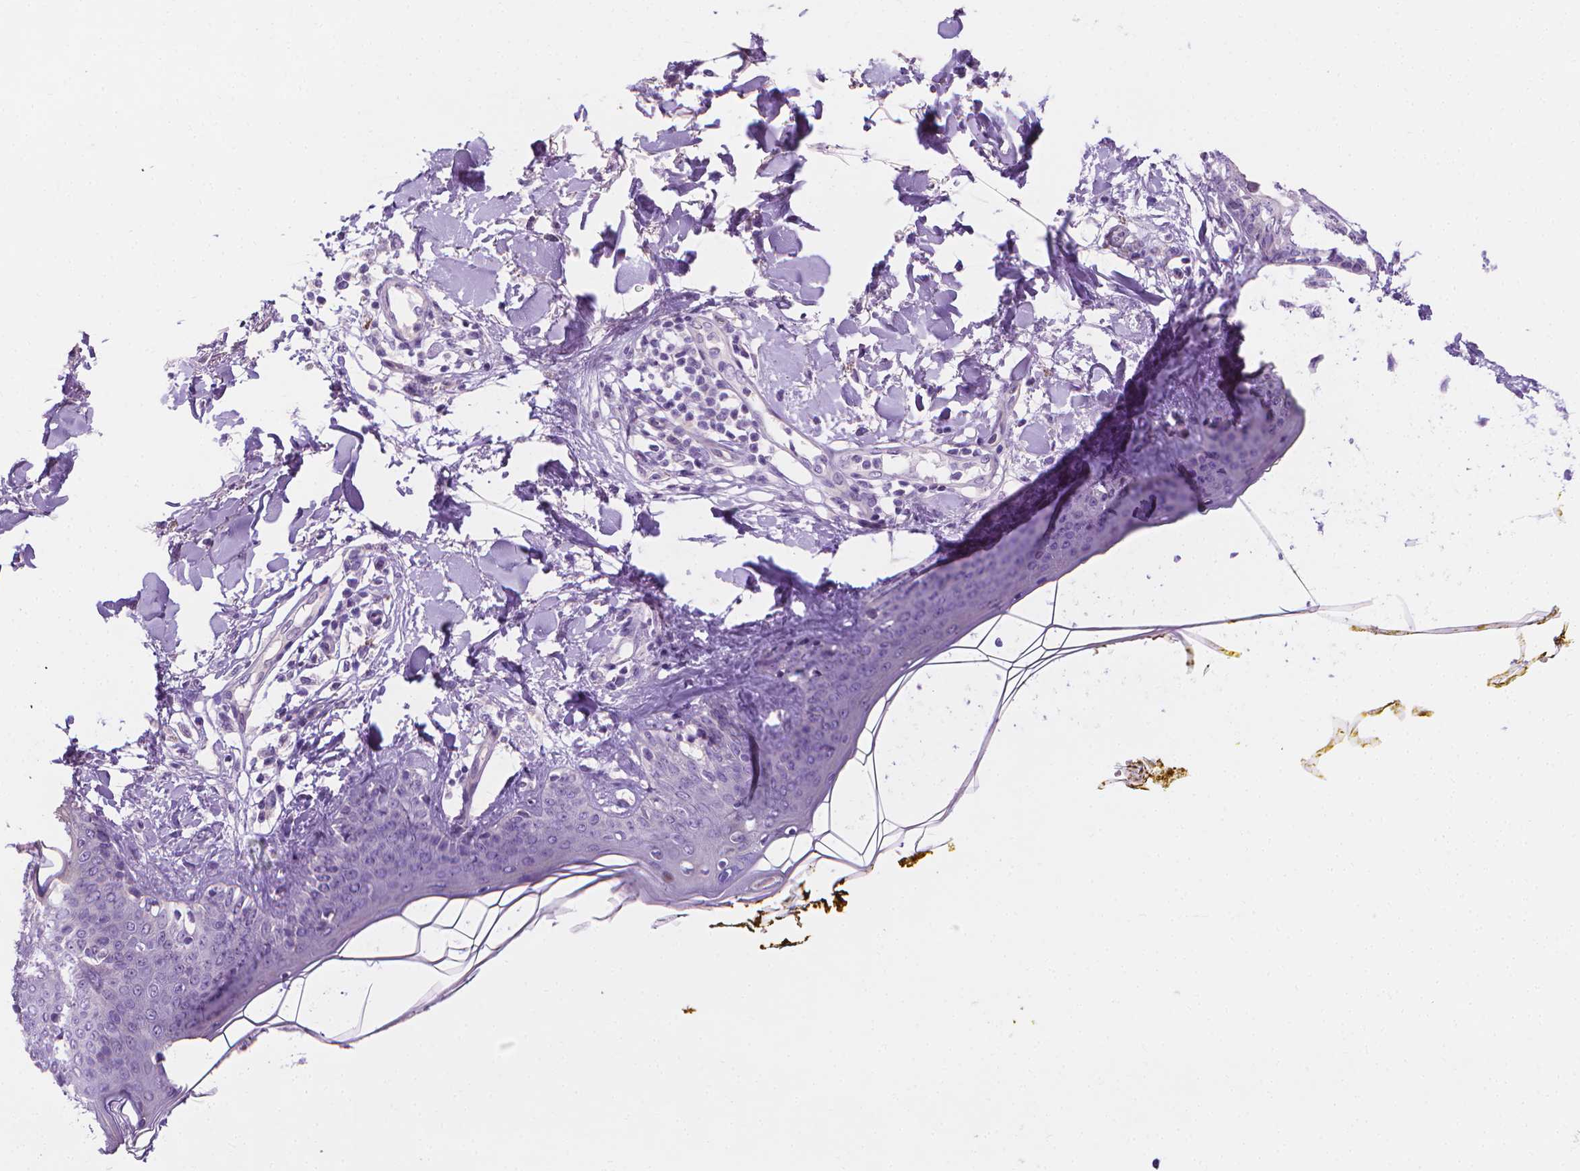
{"staining": {"intensity": "negative", "quantity": "none", "location": "none"}, "tissue": "skin", "cell_type": "Fibroblasts", "image_type": "normal", "snomed": [{"axis": "morphology", "description": "Normal tissue, NOS"}, {"axis": "topography", "description": "Skin"}], "caption": "High magnification brightfield microscopy of benign skin stained with DAB (3,3'-diaminobenzidine) (brown) and counterstained with hematoxylin (blue): fibroblasts show no significant staining.", "gene": "FASN", "patient": {"sex": "female", "age": 34}}